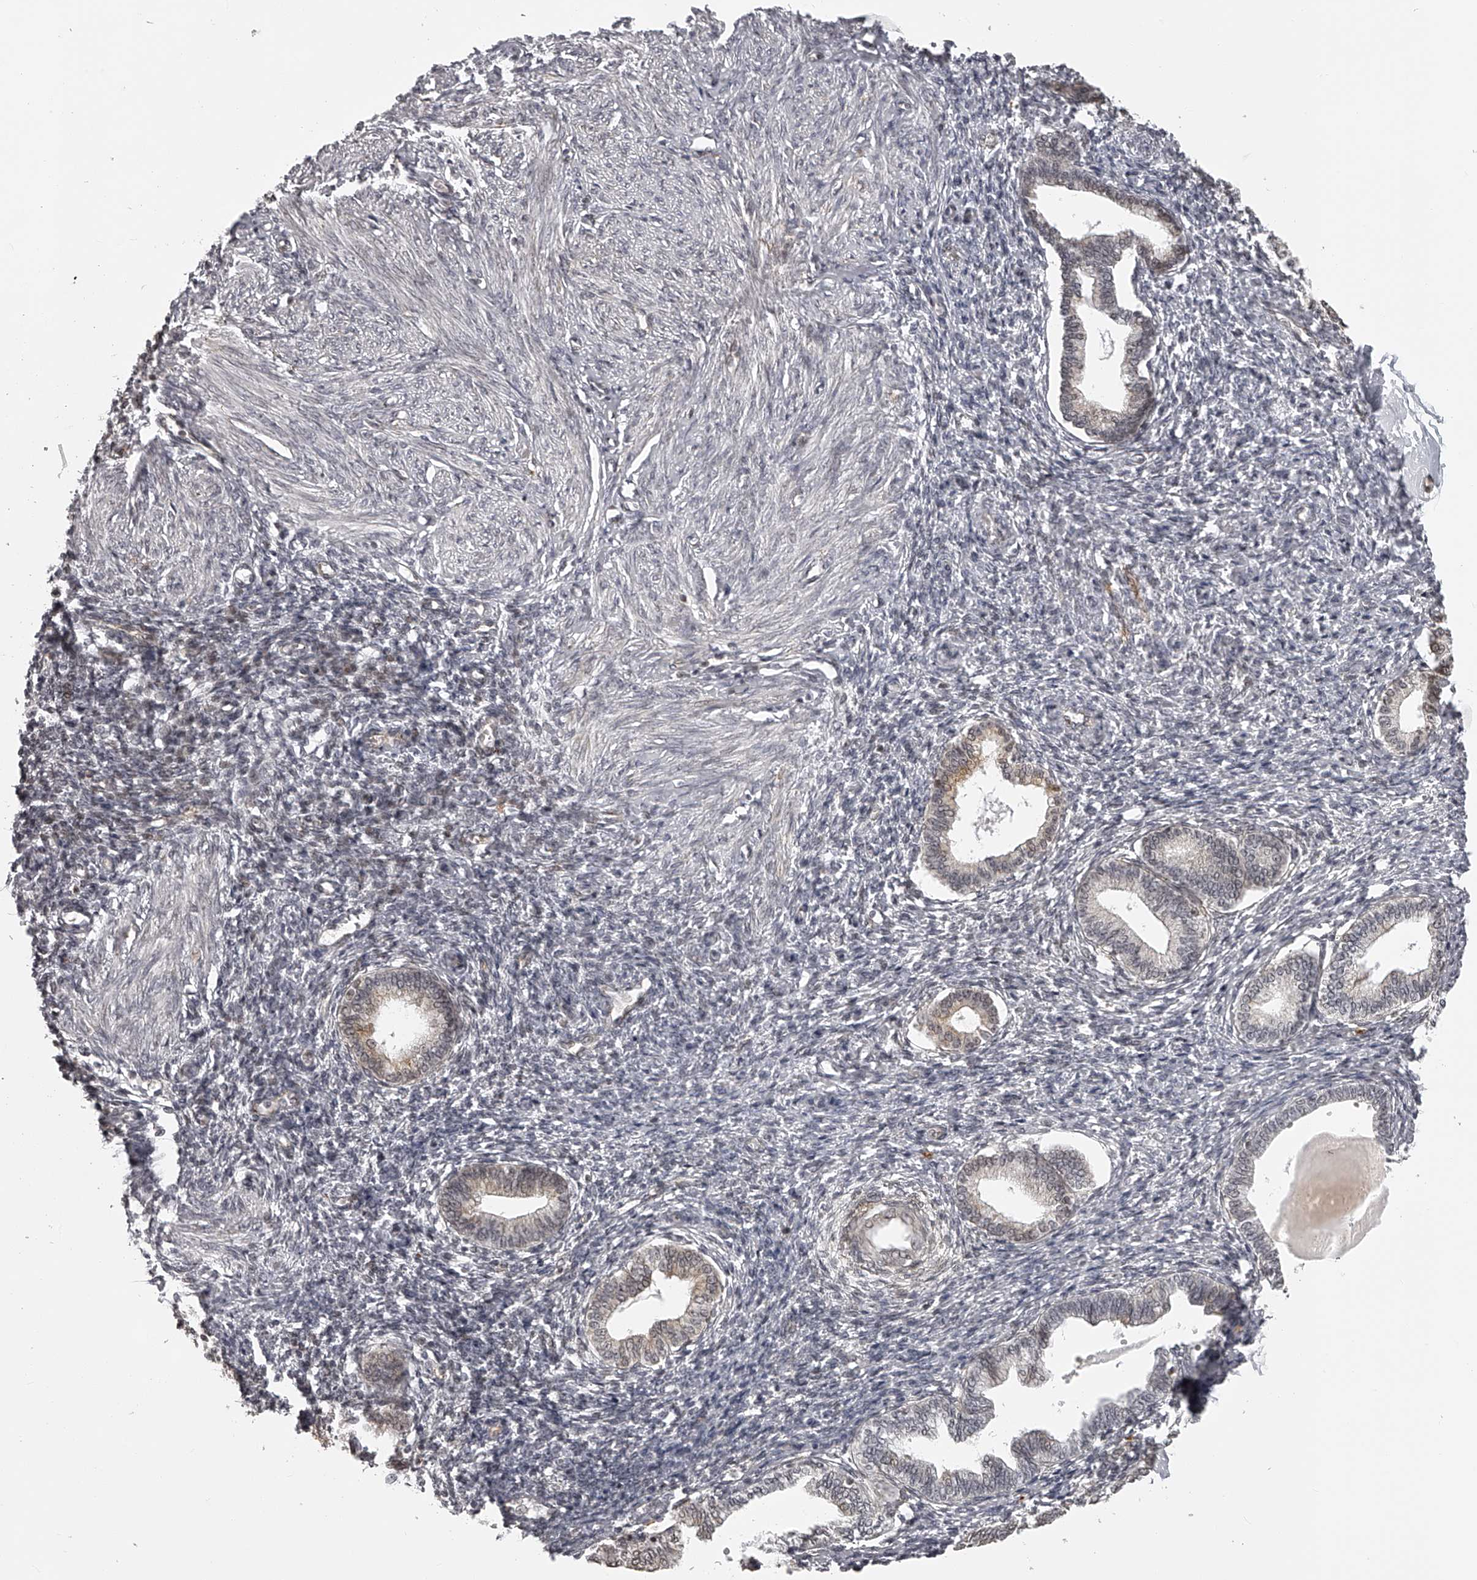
{"staining": {"intensity": "negative", "quantity": "none", "location": "none"}, "tissue": "endometrium", "cell_type": "Cells in endometrial stroma", "image_type": "normal", "snomed": [{"axis": "morphology", "description": "Normal tissue, NOS"}, {"axis": "topography", "description": "Endometrium"}], "caption": "Cells in endometrial stroma show no significant expression in normal endometrium. Brightfield microscopy of IHC stained with DAB (3,3'-diaminobenzidine) (brown) and hematoxylin (blue), captured at high magnification.", "gene": "ODF2L", "patient": {"sex": "female", "age": 77}}